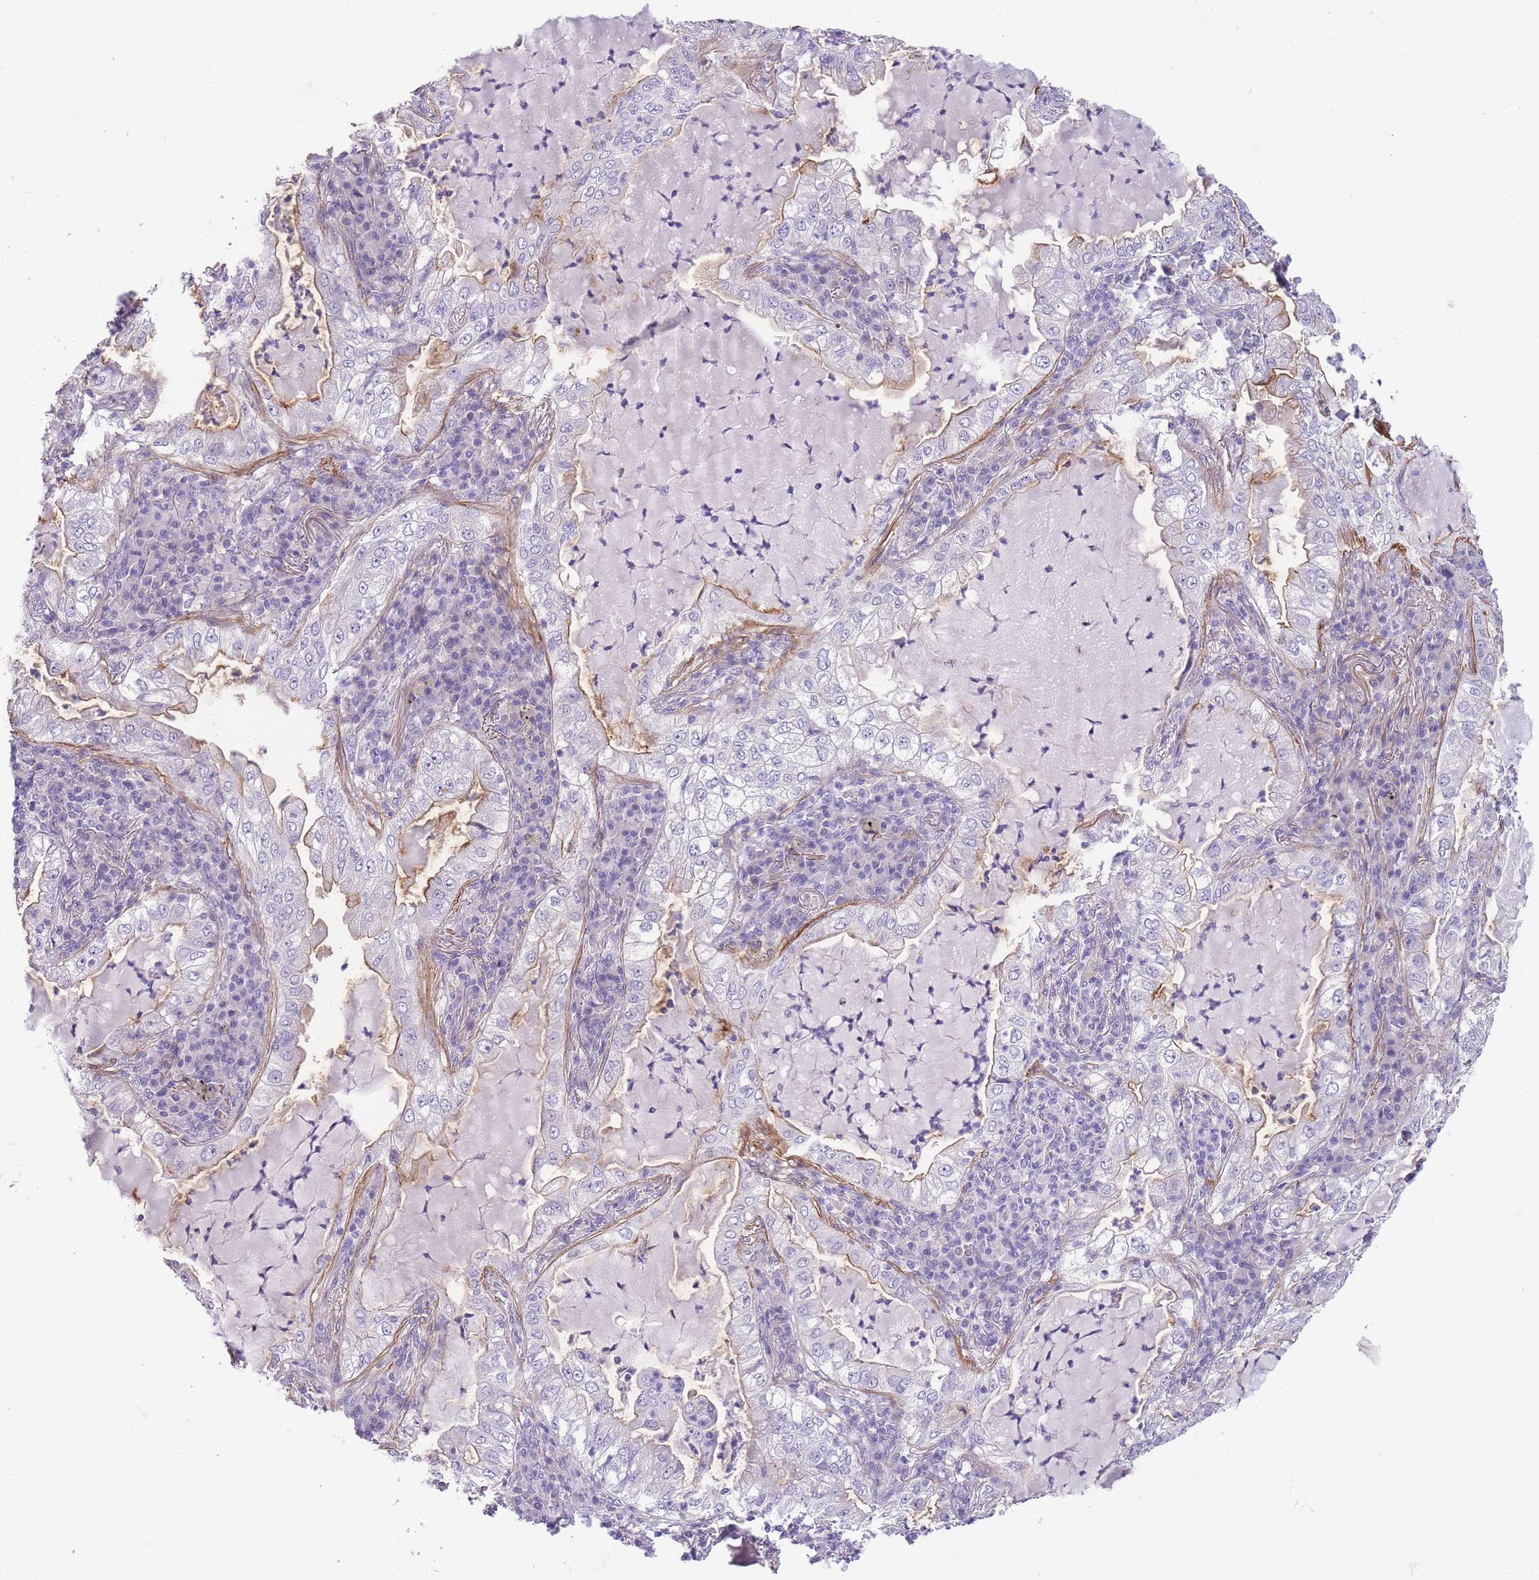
{"staining": {"intensity": "negative", "quantity": "none", "location": "none"}, "tissue": "lung cancer", "cell_type": "Tumor cells", "image_type": "cancer", "snomed": [{"axis": "morphology", "description": "Adenocarcinoma, NOS"}, {"axis": "topography", "description": "Lung"}], "caption": "Adenocarcinoma (lung) was stained to show a protein in brown. There is no significant positivity in tumor cells.", "gene": "FAM124A", "patient": {"sex": "female", "age": 73}}